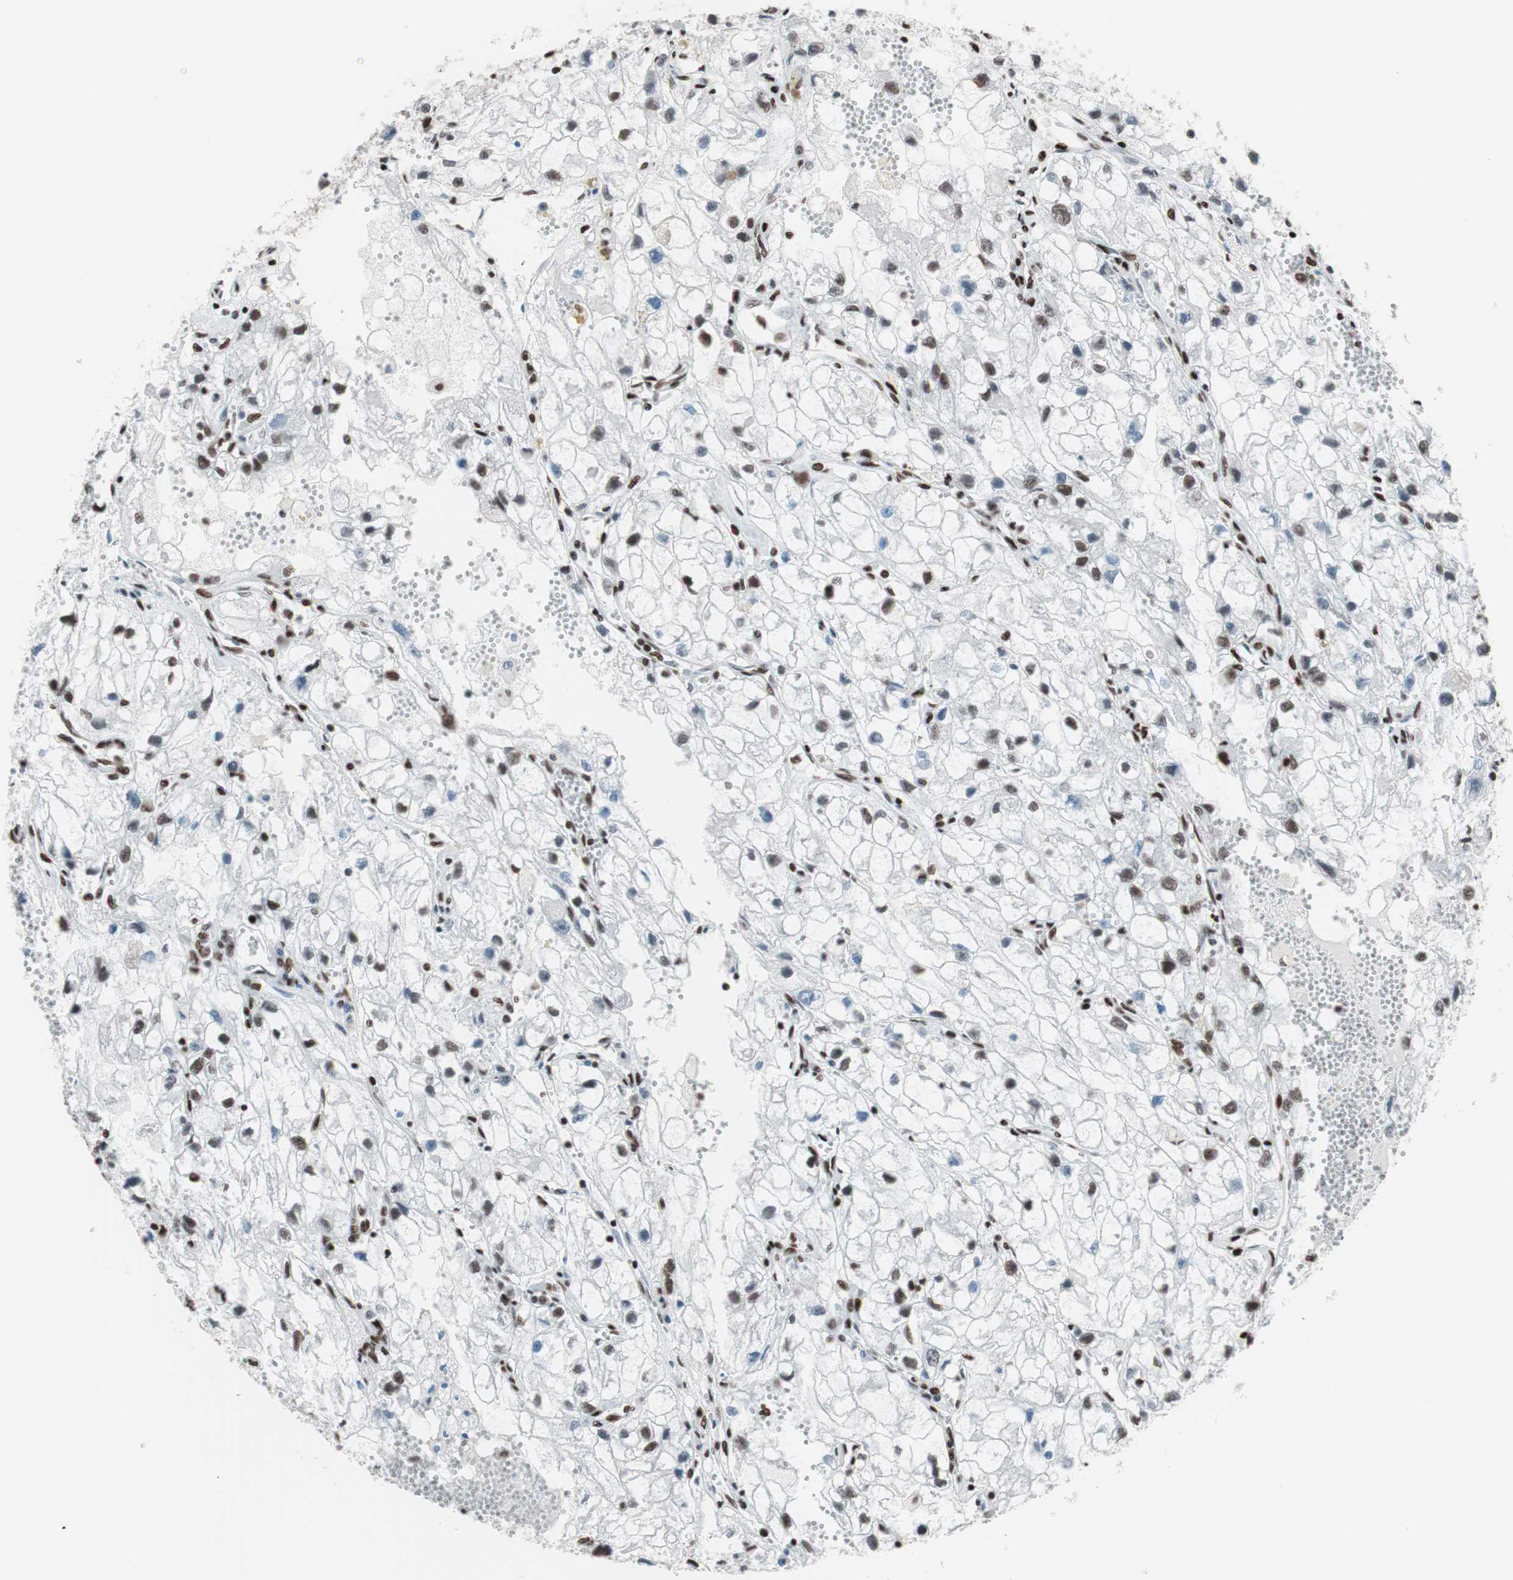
{"staining": {"intensity": "moderate", "quantity": "25%-75%", "location": "nuclear"}, "tissue": "renal cancer", "cell_type": "Tumor cells", "image_type": "cancer", "snomed": [{"axis": "morphology", "description": "Adenocarcinoma, NOS"}, {"axis": "topography", "description": "Kidney"}], "caption": "This is a histology image of immunohistochemistry staining of renal cancer (adenocarcinoma), which shows moderate staining in the nuclear of tumor cells.", "gene": "ARID1A", "patient": {"sex": "female", "age": 70}}